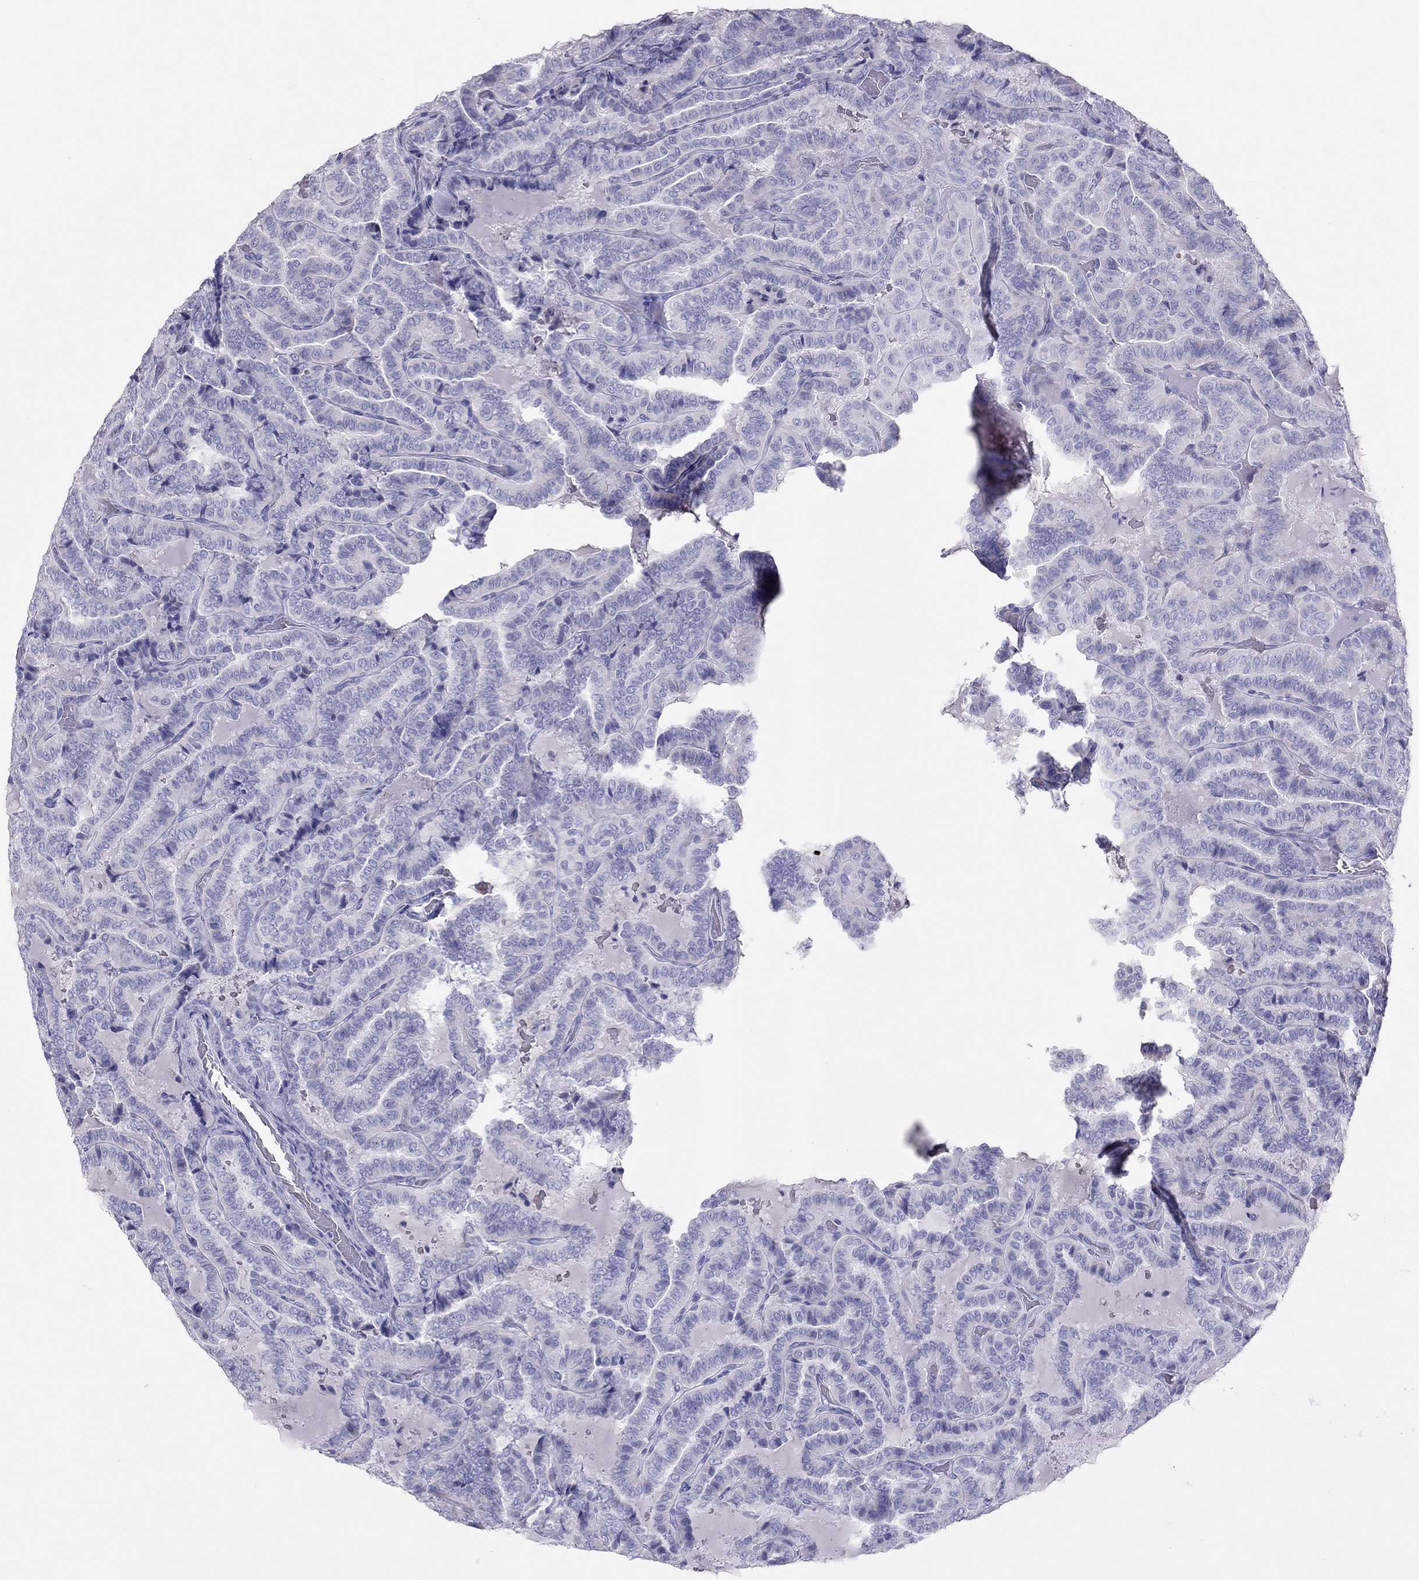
{"staining": {"intensity": "negative", "quantity": "none", "location": "none"}, "tissue": "thyroid cancer", "cell_type": "Tumor cells", "image_type": "cancer", "snomed": [{"axis": "morphology", "description": "Papillary adenocarcinoma, NOS"}, {"axis": "topography", "description": "Thyroid gland"}], "caption": "Immunohistochemistry (IHC) photomicrograph of neoplastic tissue: papillary adenocarcinoma (thyroid) stained with DAB (3,3'-diaminobenzidine) shows no significant protein staining in tumor cells.", "gene": "TSHB", "patient": {"sex": "female", "age": 39}}